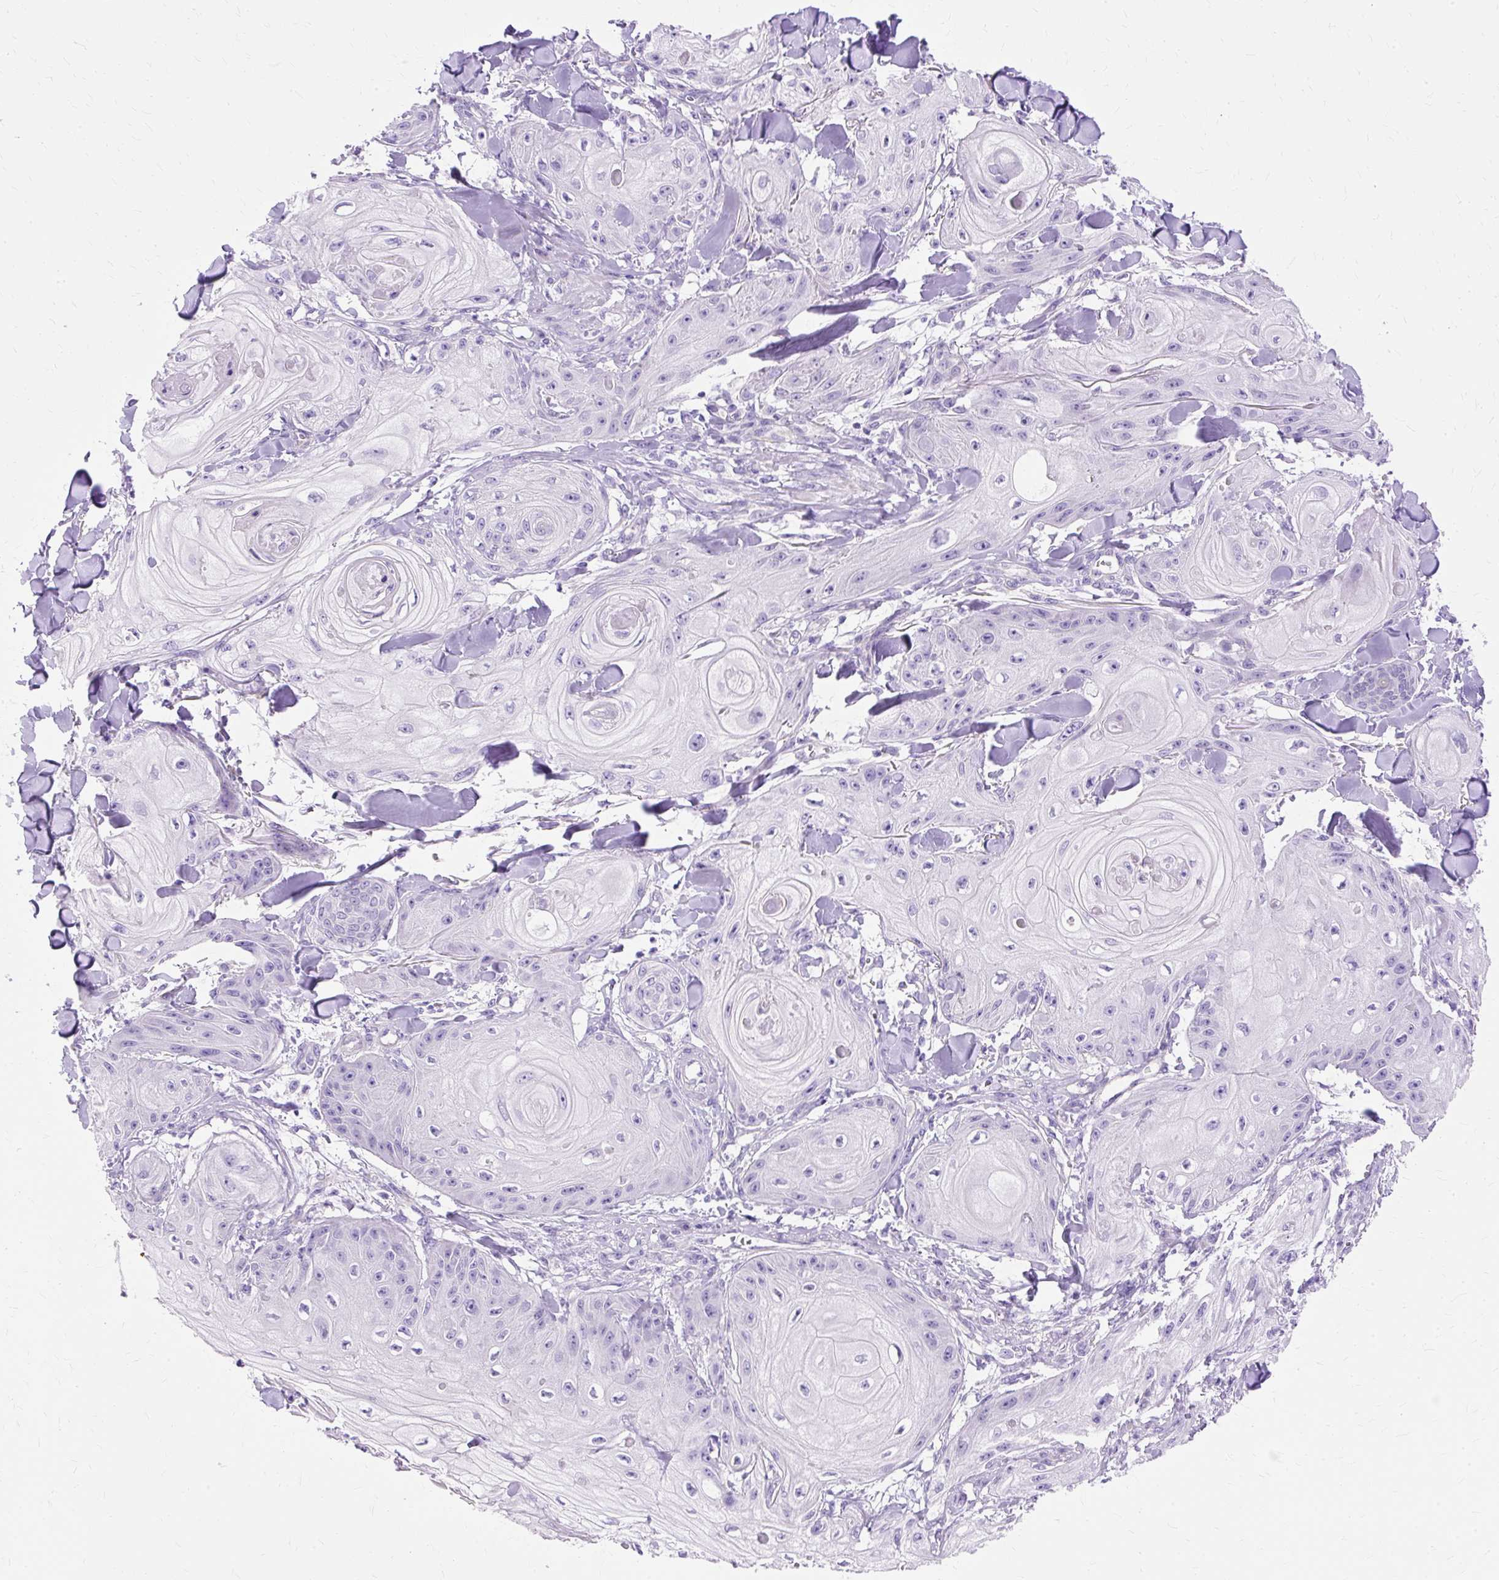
{"staining": {"intensity": "negative", "quantity": "none", "location": "none"}, "tissue": "skin cancer", "cell_type": "Tumor cells", "image_type": "cancer", "snomed": [{"axis": "morphology", "description": "Squamous cell carcinoma, NOS"}, {"axis": "topography", "description": "Skin"}], "caption": "Immunohistochemistry (IHC) micrograph of human squamous cell carcinoma (skin) stained for a protein (brown), which shows no positivity in tumor cells.", "gene": "MYO6", "patient": {"sex": "male", "age": 74}}